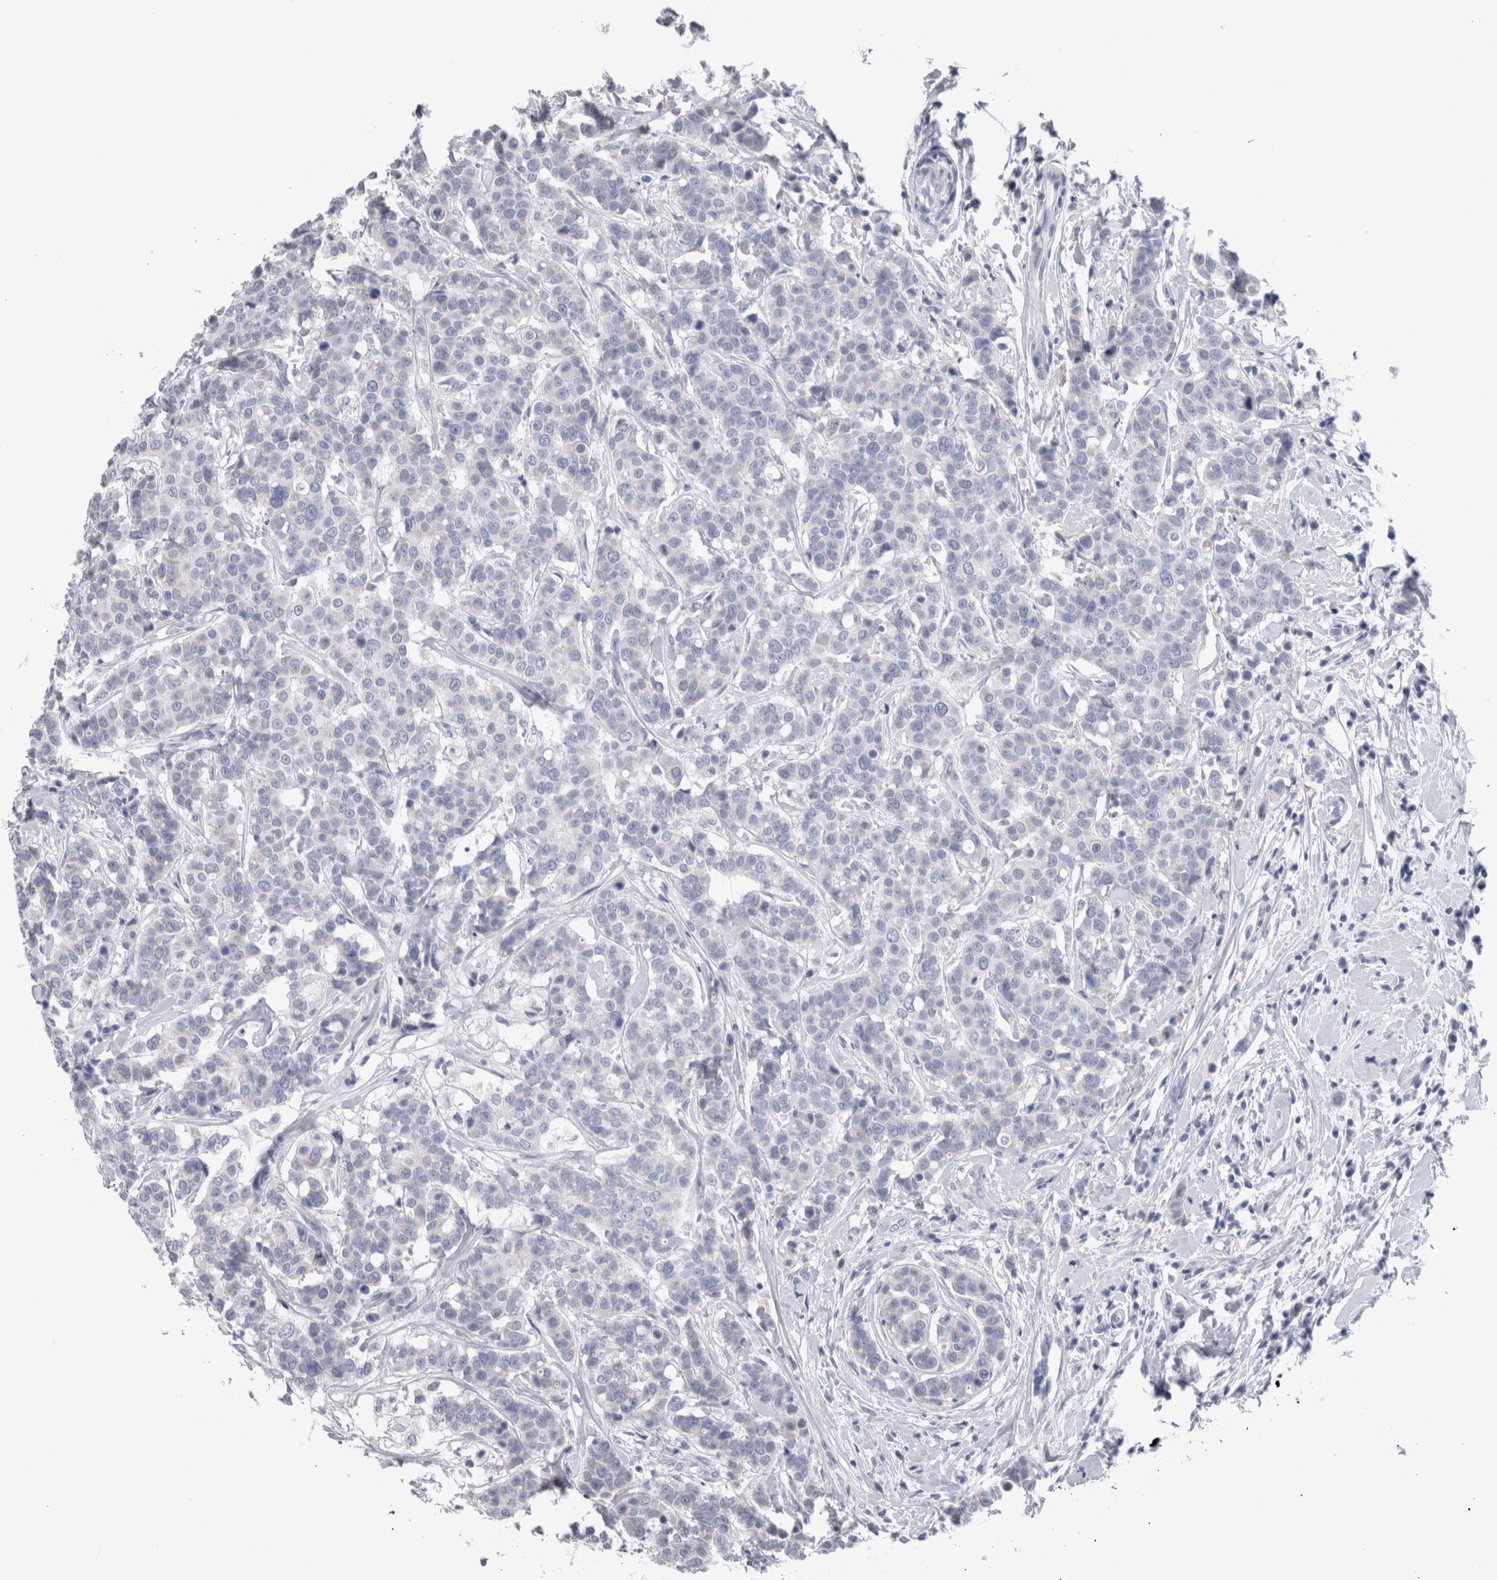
{"staining": {"intensity": "negative", "quantity": "none", "location": "none"}, "tissue": "breast cancer", "cell_type": "Tumor cells", "image_type": "cancer", "snomed": [{"axis": "morphology", "description": "Duct carcinoma"}, {"axis": "topography", "description": "Breast"}], "caption": "Tumor cells show no significant protein positivity in breast cancer (infiltrating ductal carcinoma).", "gene": "GDAP1", "patient": {"sex": "female", "age": 27}}